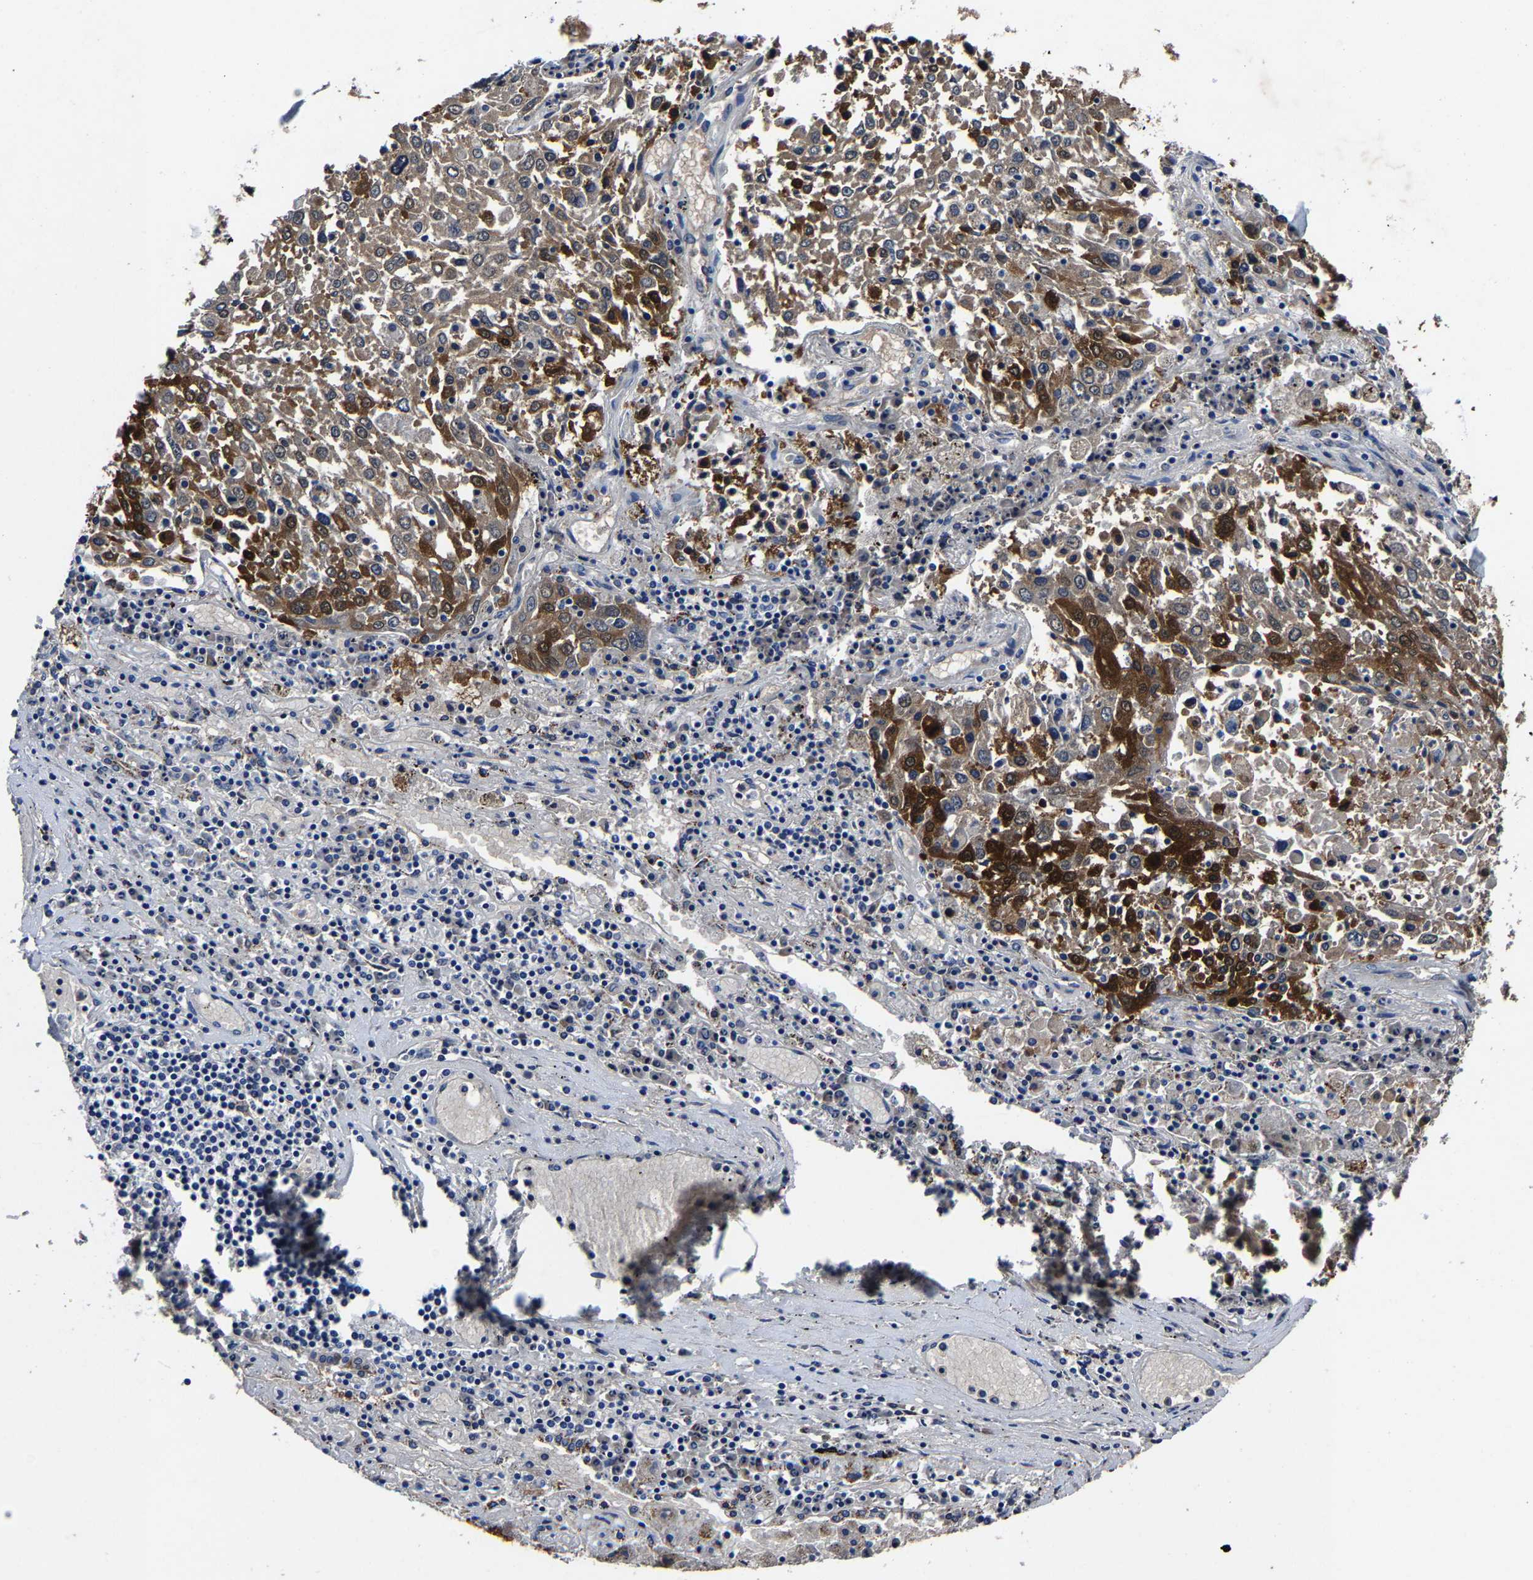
{"staining": {"intensity": "strong", "quantity": "25%-75%", "location": "cytoplasmic/membranous"}, "tissue": "lung cancer", "cell_type": "Tumor cells", "image_type": "cancer", "snomed": [{"axis": "morphology", "description": "Squamous cell carcinoma, NOS"}, {"axis": "topography", "description": "Lung"}], "caption": "Lung cancer was stained to show a protein in brown. There is high levels of strong cytoplasmic/membranous positivity in approximately 25%-75% of tumor cells. The protein of interest is stained brown, and the nuclei are stained in blue (DAB (3,3'-diaminobenzidine) IHC with brightfield microscopy, high magnification).", "gene": "PSPH", "patient": {"sex": "male", "age": 65}}